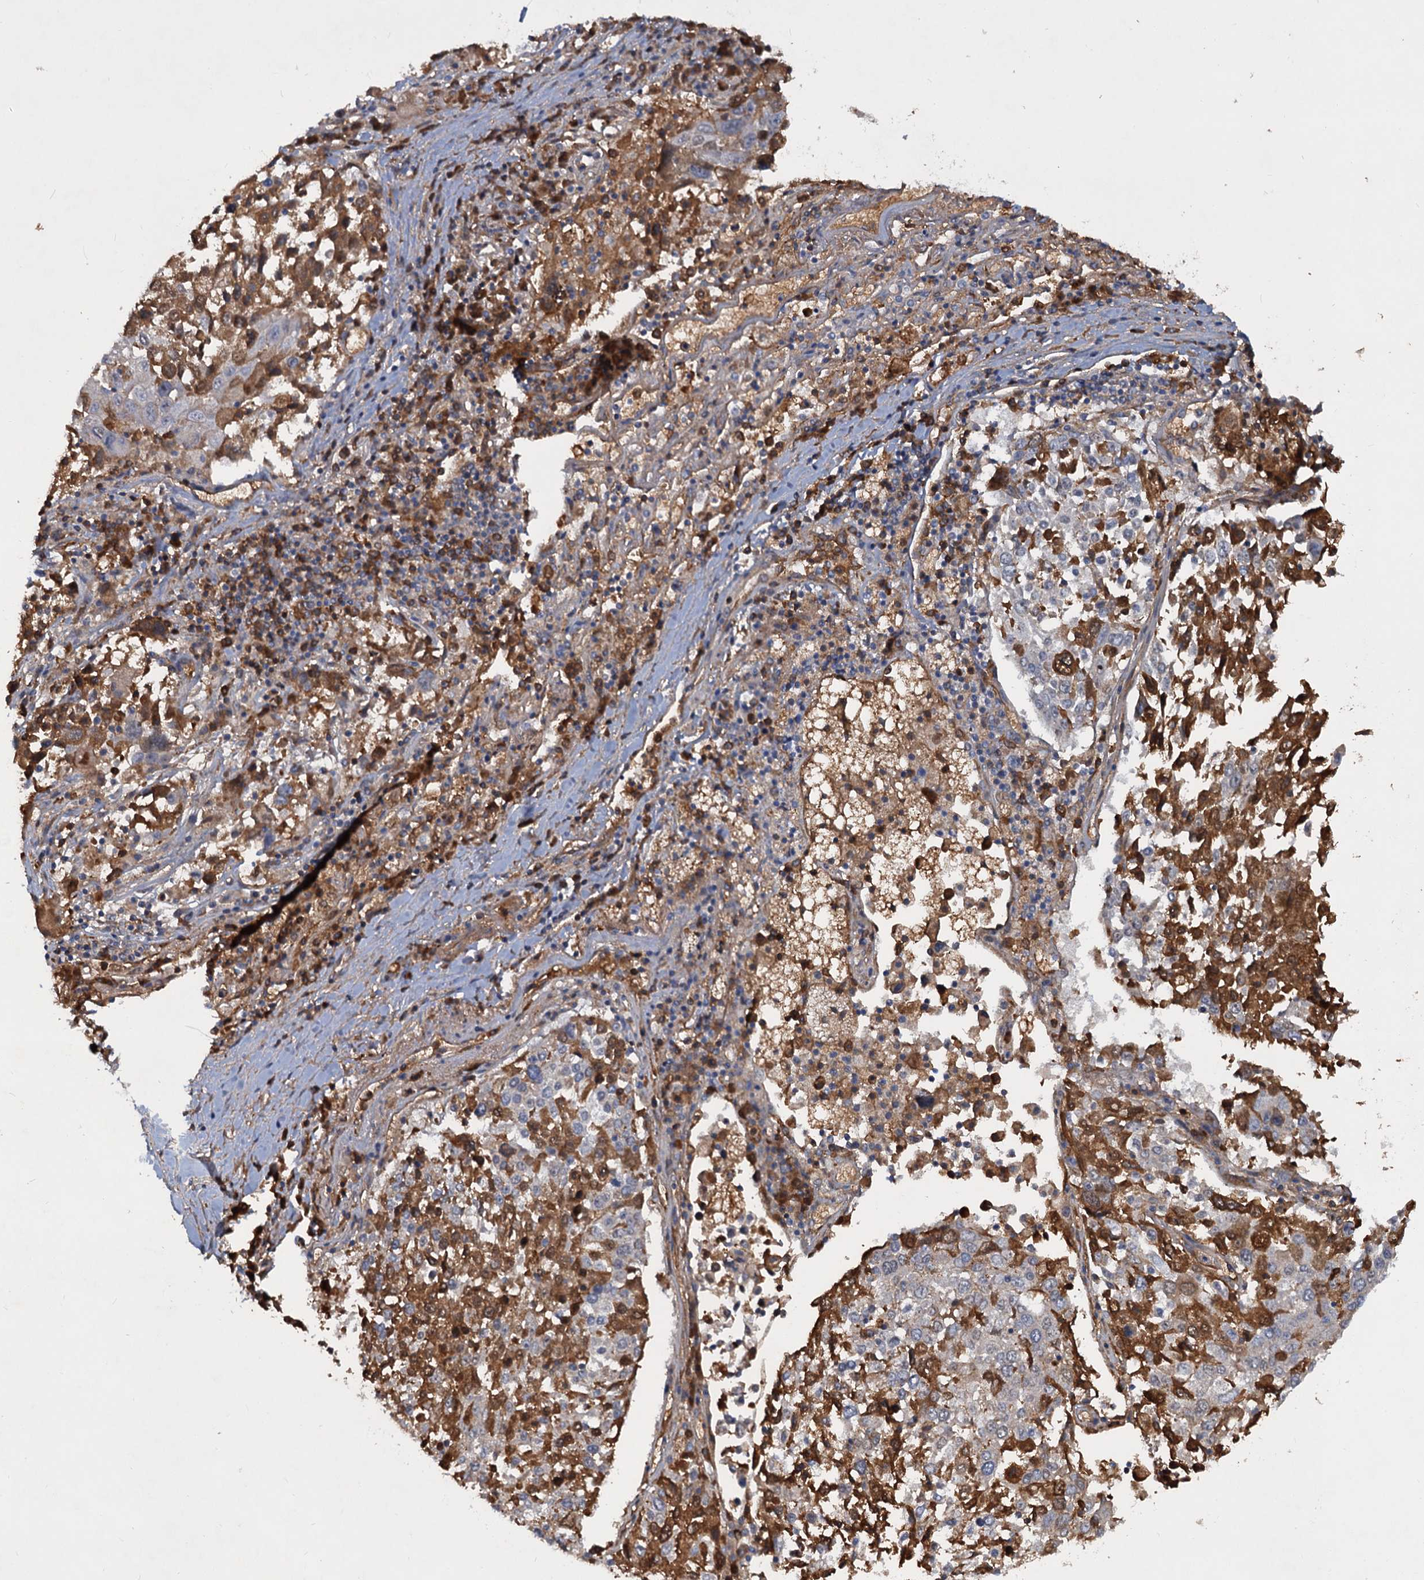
{"staining": {"intensity": "moderate", "quantity": "25%-75%", "location": "cytoplasmic/membranous"}, "tissue": "lung cancer", "cell_type": "Tumor cells", "image_type": "cancer", "snomed": [{"axis": "morphology", "description": "Squamous cell carcinoma, NOS"}, {"axis": "topography", "description": "Lung"}], "caption": "Moderate cytoplasmic/membranous protein staining is identified in approximately 25%-75% of tumor cells in lung cancer.", "gene": "CHRD", "patient": {"sex": "male", "age": 65}}